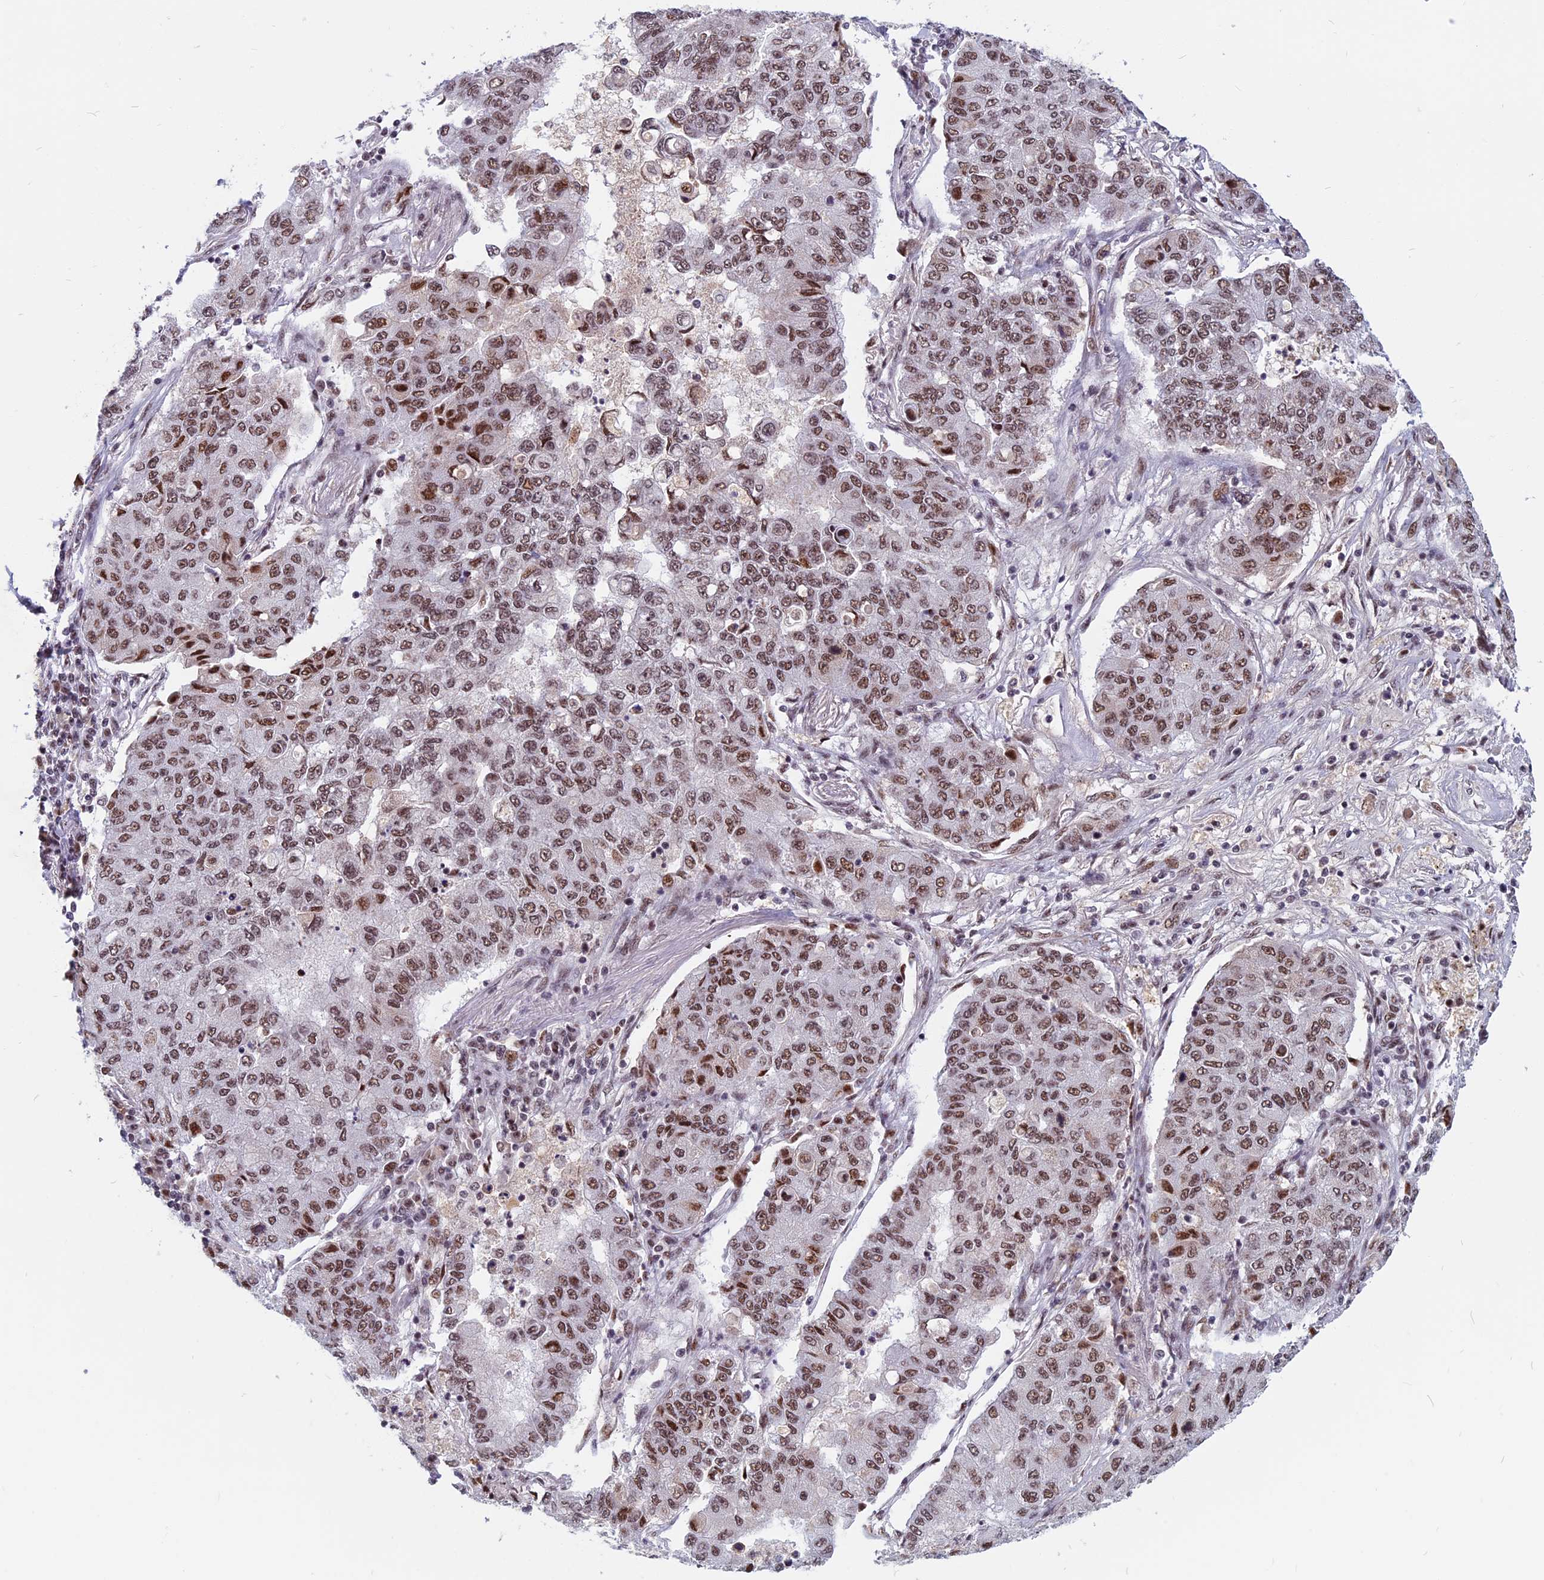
{"staining": {"intensity": "moderate", "quantity": ">75%", "location": "nuclear"}, "tissue": "lung cancer", "cell_type": "Tumor cells", "image_type": "cancer", "snomed": [{"axis": "morphology", "description": "Squamous cell carcinoma, NOS"}, {"axis": "topography", "description": "Lung"}], "caption": "A medium amount of moderate nuclear staining is appreciated in about >75% of tumor cells in lung cancer (squamous cell carcinoma) tissue.", "gene": "CDC7", "patient": {"sex": "male", "age": 74}}